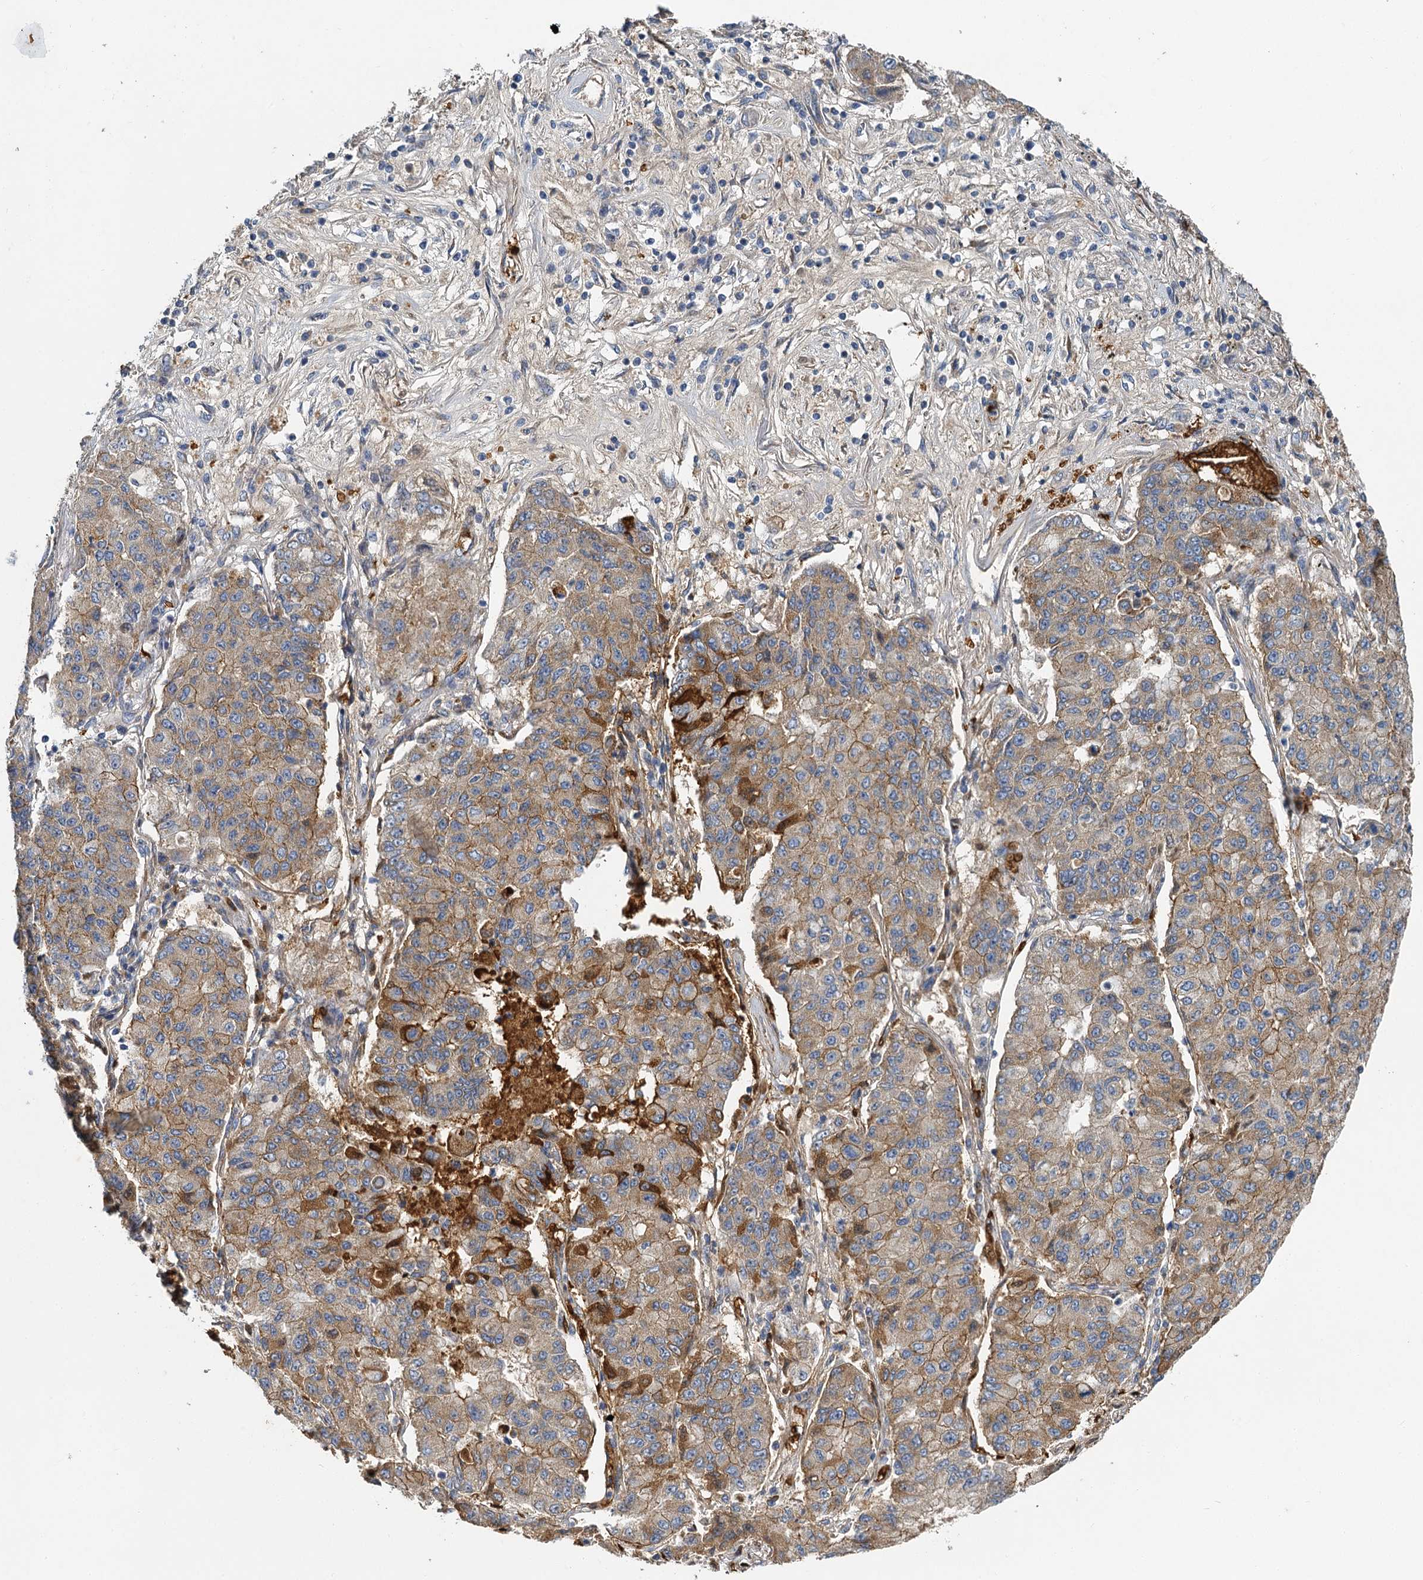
{"staining": {"intensity": "moderate", "quantity": "25%-75%", "location": "cytoplasmic/membranous"}, "tissue": "lung cancer", "cell_type": "Tumor cells", "image_type": "cancer", "snomed": [{"axis": "morphology", "description": "Squamous cell carcinoma, NOS"}, {"axis": "topography", "description": "Lung"}], "caption": "Lung cancer was stained to show a protein in brown. There is medium levels of moderate cytoplasmic/membranous positivity in approximately 25%-75% of tumor cells.", "gene": "BCS1L", "patient": {"sex": "male", "age": 74}}